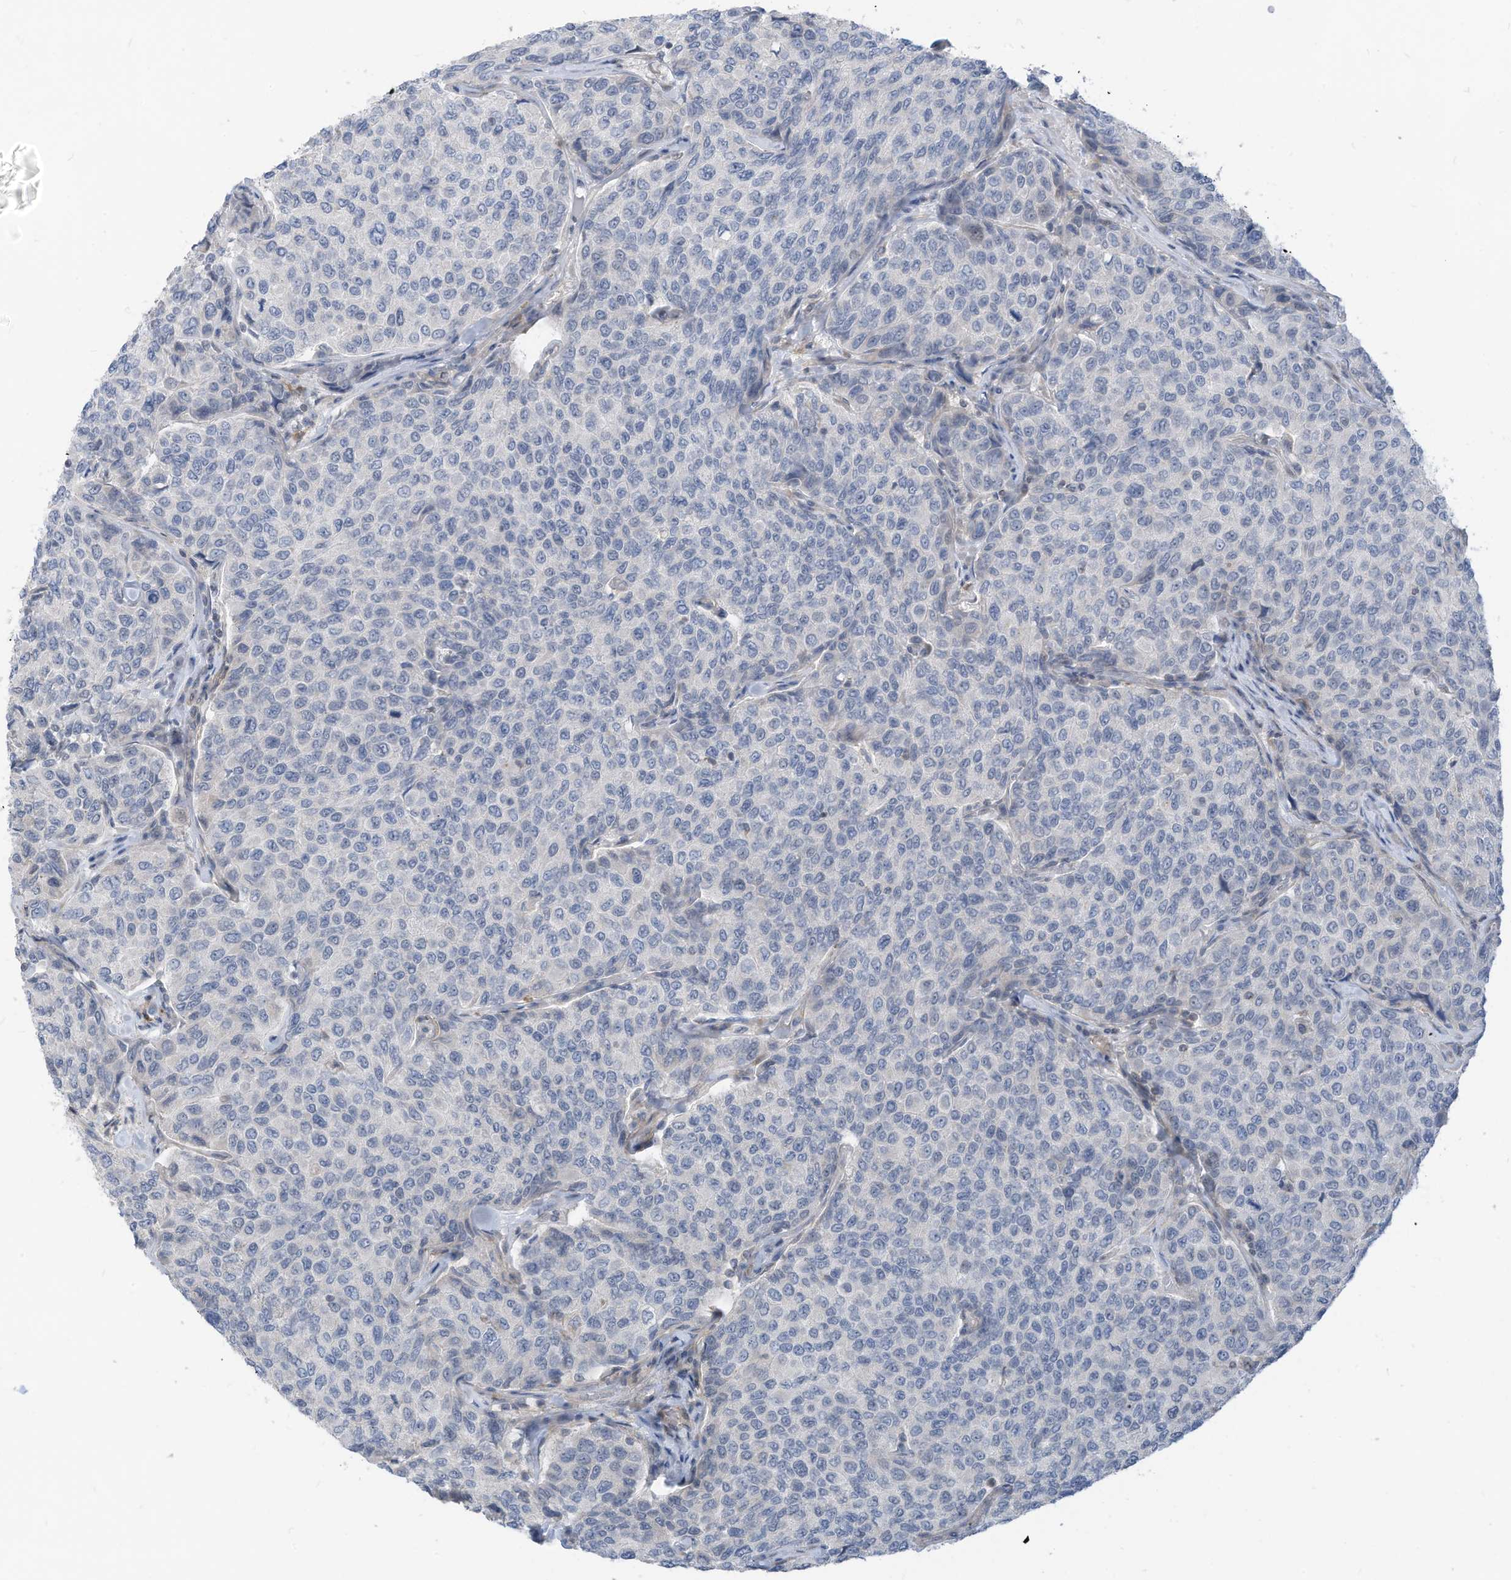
{"staining": {"intensity": "negative", "quantity": "none", "location": "none"}, "tissue": "breast cancer", "cell_type": "Tumor cells", "image_type": "cancer", "snomed": [{"axis": "morphology", "description": "Duct carcinoma"}, {"axis": "topography", "description": "Breast"}], "caption": "A high-resolution micrograph shows immunohistochemistry staining of breast intraductal carcinoma, which shows no significant positivity in tumor cells.", "gene": "GPATCH3", "patient": {"sex": "female", "age": 55}}